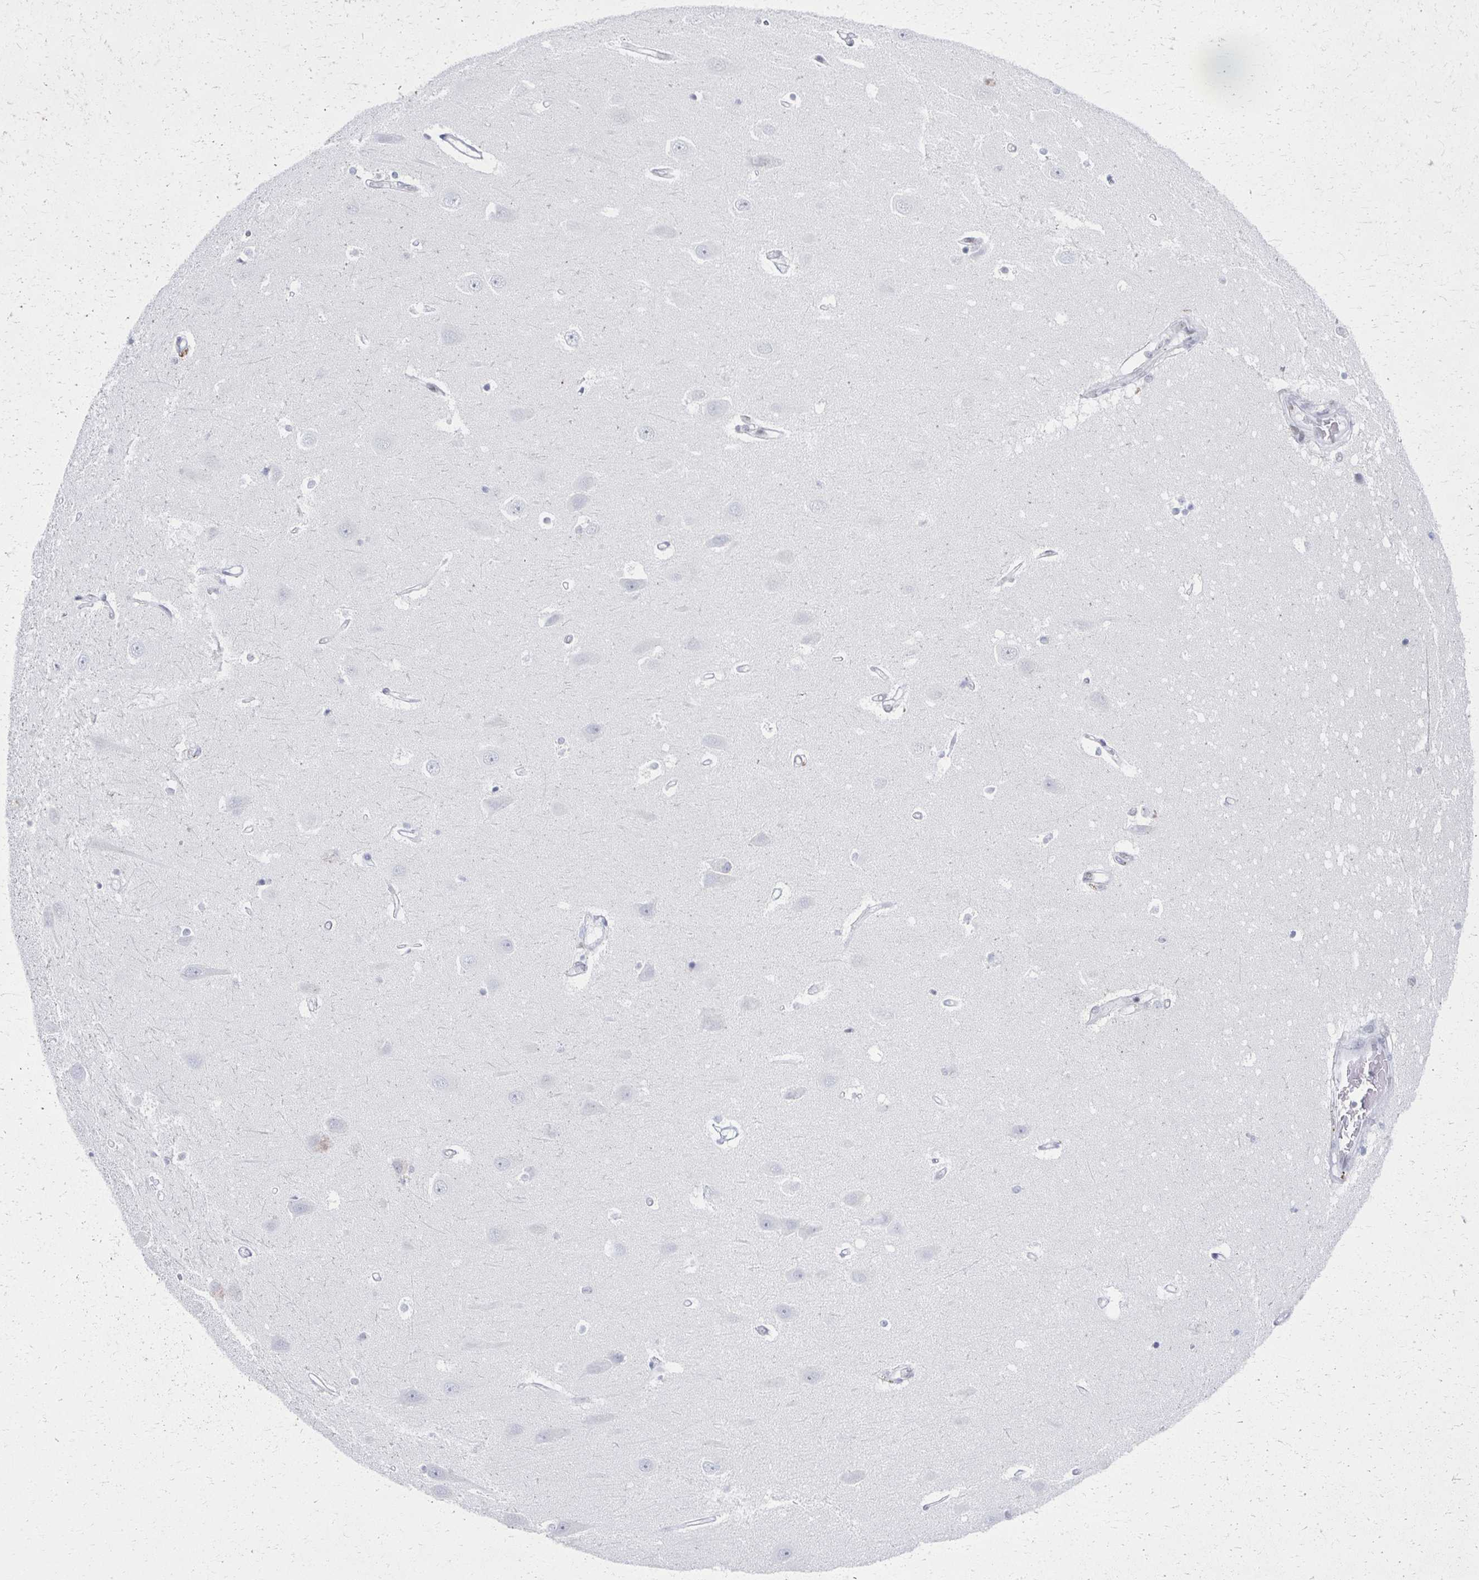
{"staining": {"intensity": "negative", "quantity": "none", "location": "none"}, "tissue": "hippocampus", "cell_type": "Glial cells", "image_type": "normal", "snomed": [{"axis": "morphology", "description": "Normal tissue, NOS"}, {"axis": "topography", "description": "Hippocampus"}], "caption": "Immunohistochemistry (IHC) of benign human hippocampus shows no expression in glial cells.", "gene": "IRF7", "patient": {"sex": "male", "age": 63}}